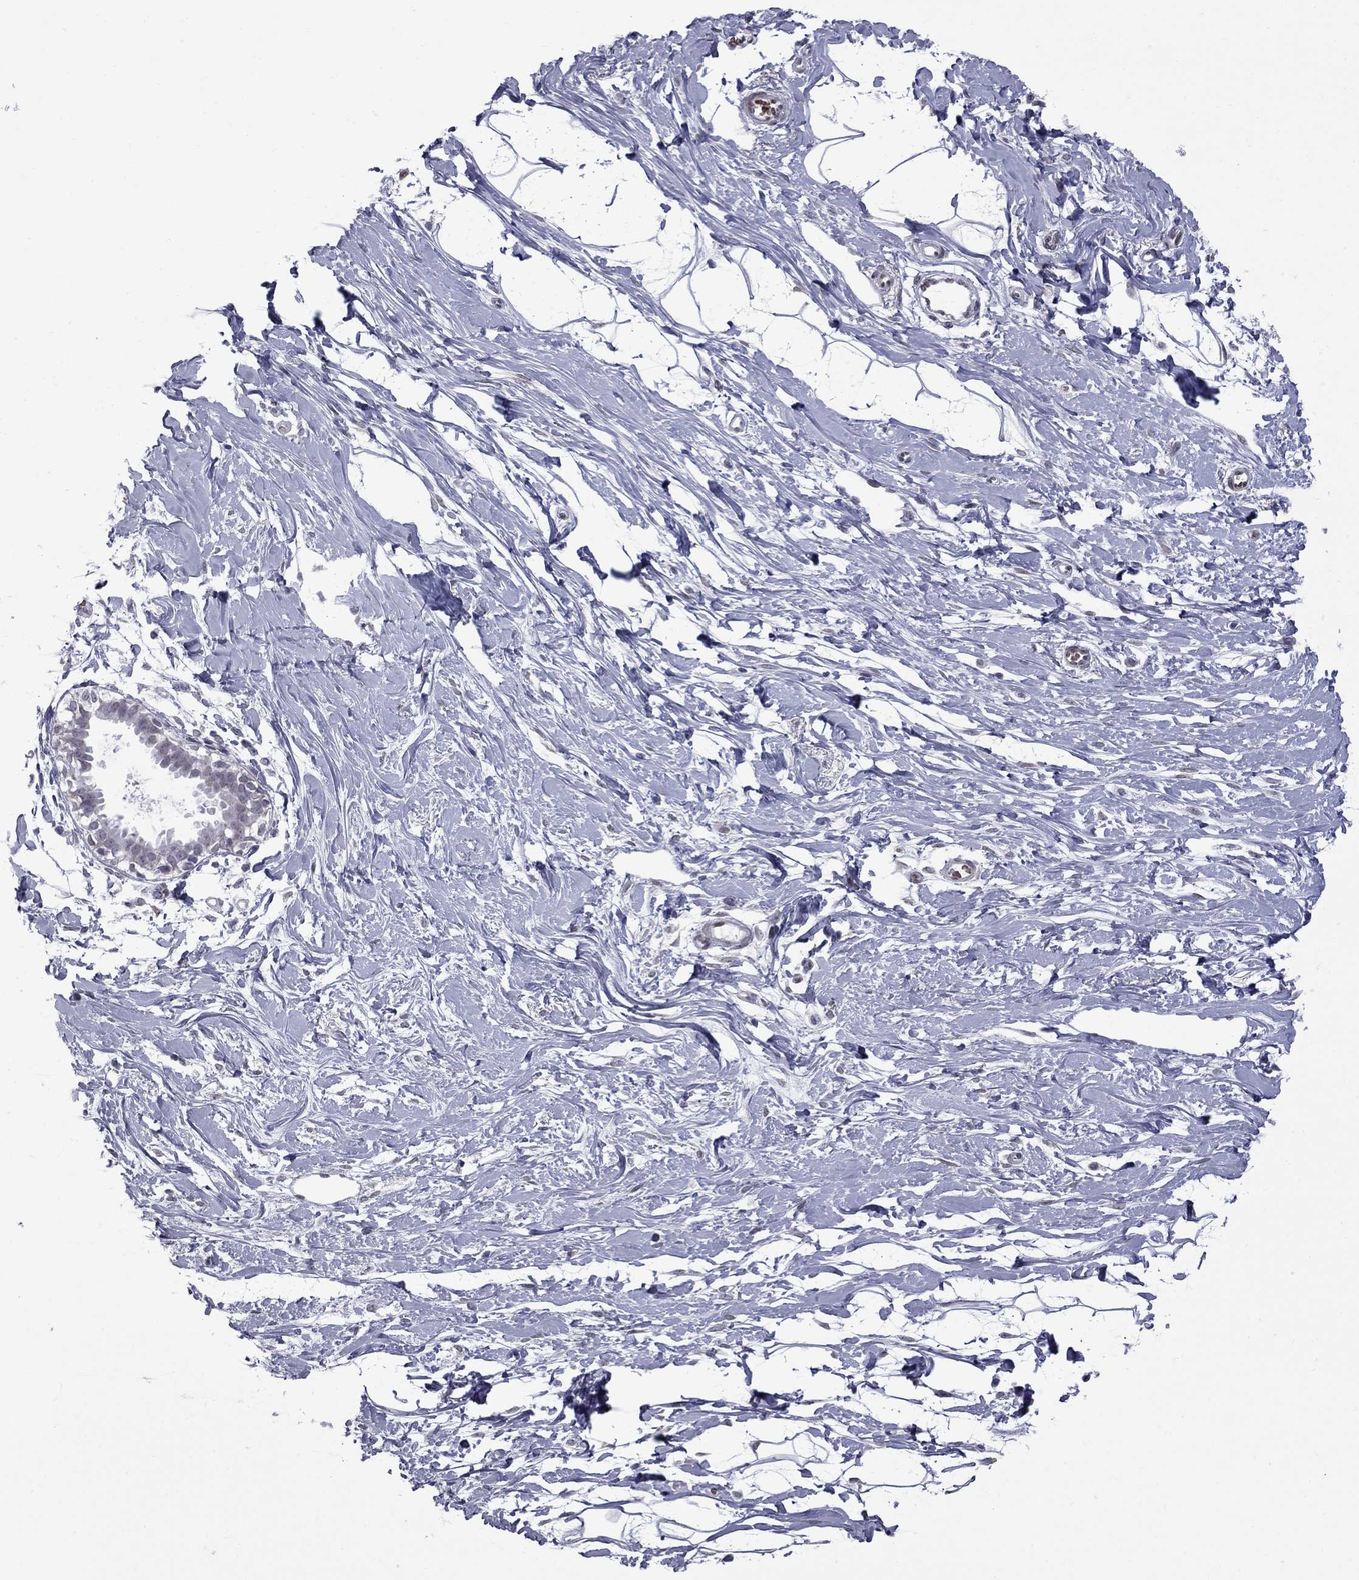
{"staining": {"intensity": "negative", "quantity": "none", "location": "none"}, "tissue": "breast", "cell_type": "Adipocytes", "image_type": "normal", "snomed": [{"axis": "morphology", "description": "Normal tissue, NOS"}, {"axis": "topography", "description": "Breast"}], "caption": "Adipocytes show no significant protein positivity in unremarkable breast. (Brightfield microscopy of DAB immunohistochemistry (IHC) at high magnification).", "gene": "CLTCL1", "patient": {"sex": "female", "age": 49}}